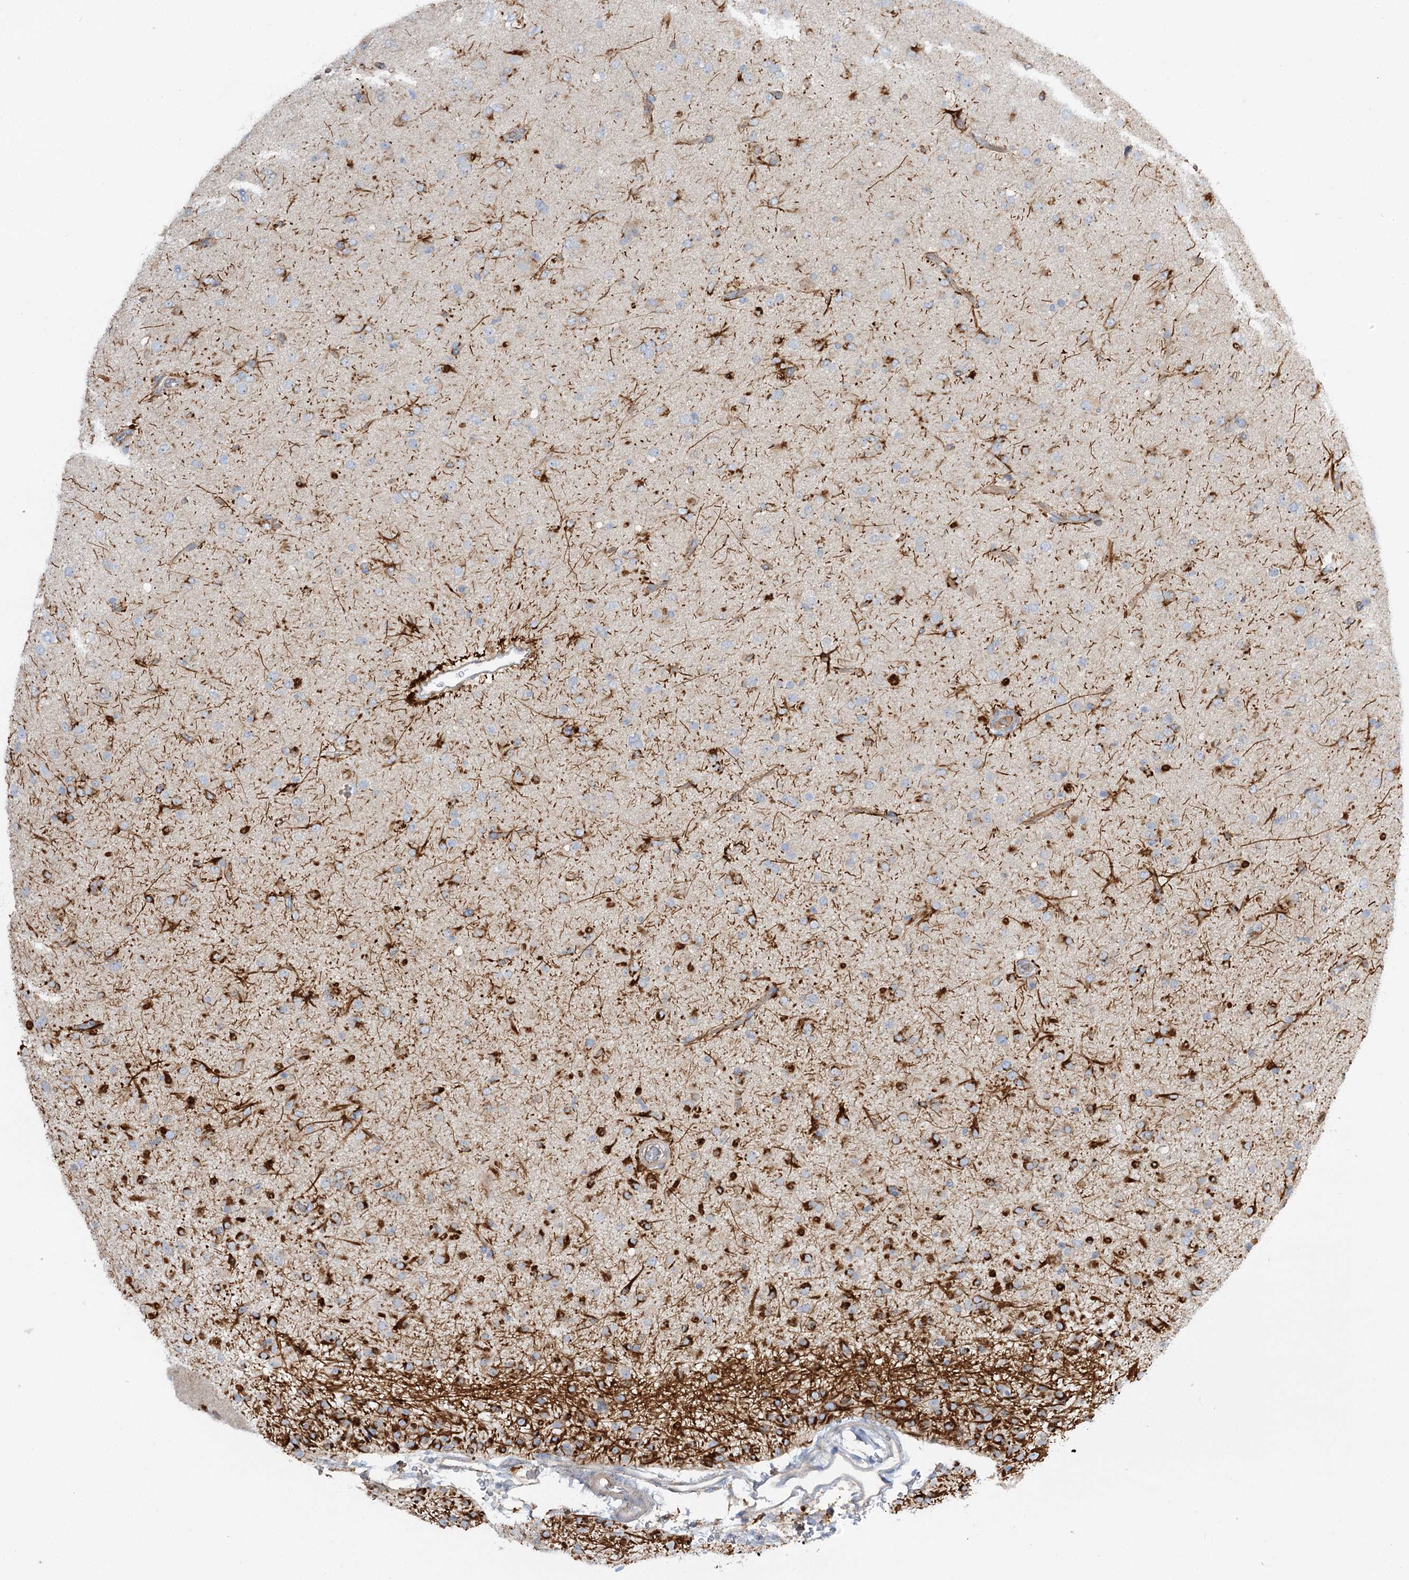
{"staining": {"intensity": "negative", "quantity": "none", "location": "none"}, "tissue": "glioma", "cell_type": "Tumor cells", "image_type": "cancer", "snomed": [{"axis": "morphology", "description": "Glioma, malignant, Low grade"}, {"axis": "topography", "description": "Brain"}], "caption": "A photomicrograph of human malignant glioma (low-grade) is negative for staining in tumor cells.", "gene": "KIAA0825", "patient": {"sex": "male", "age": 65}}